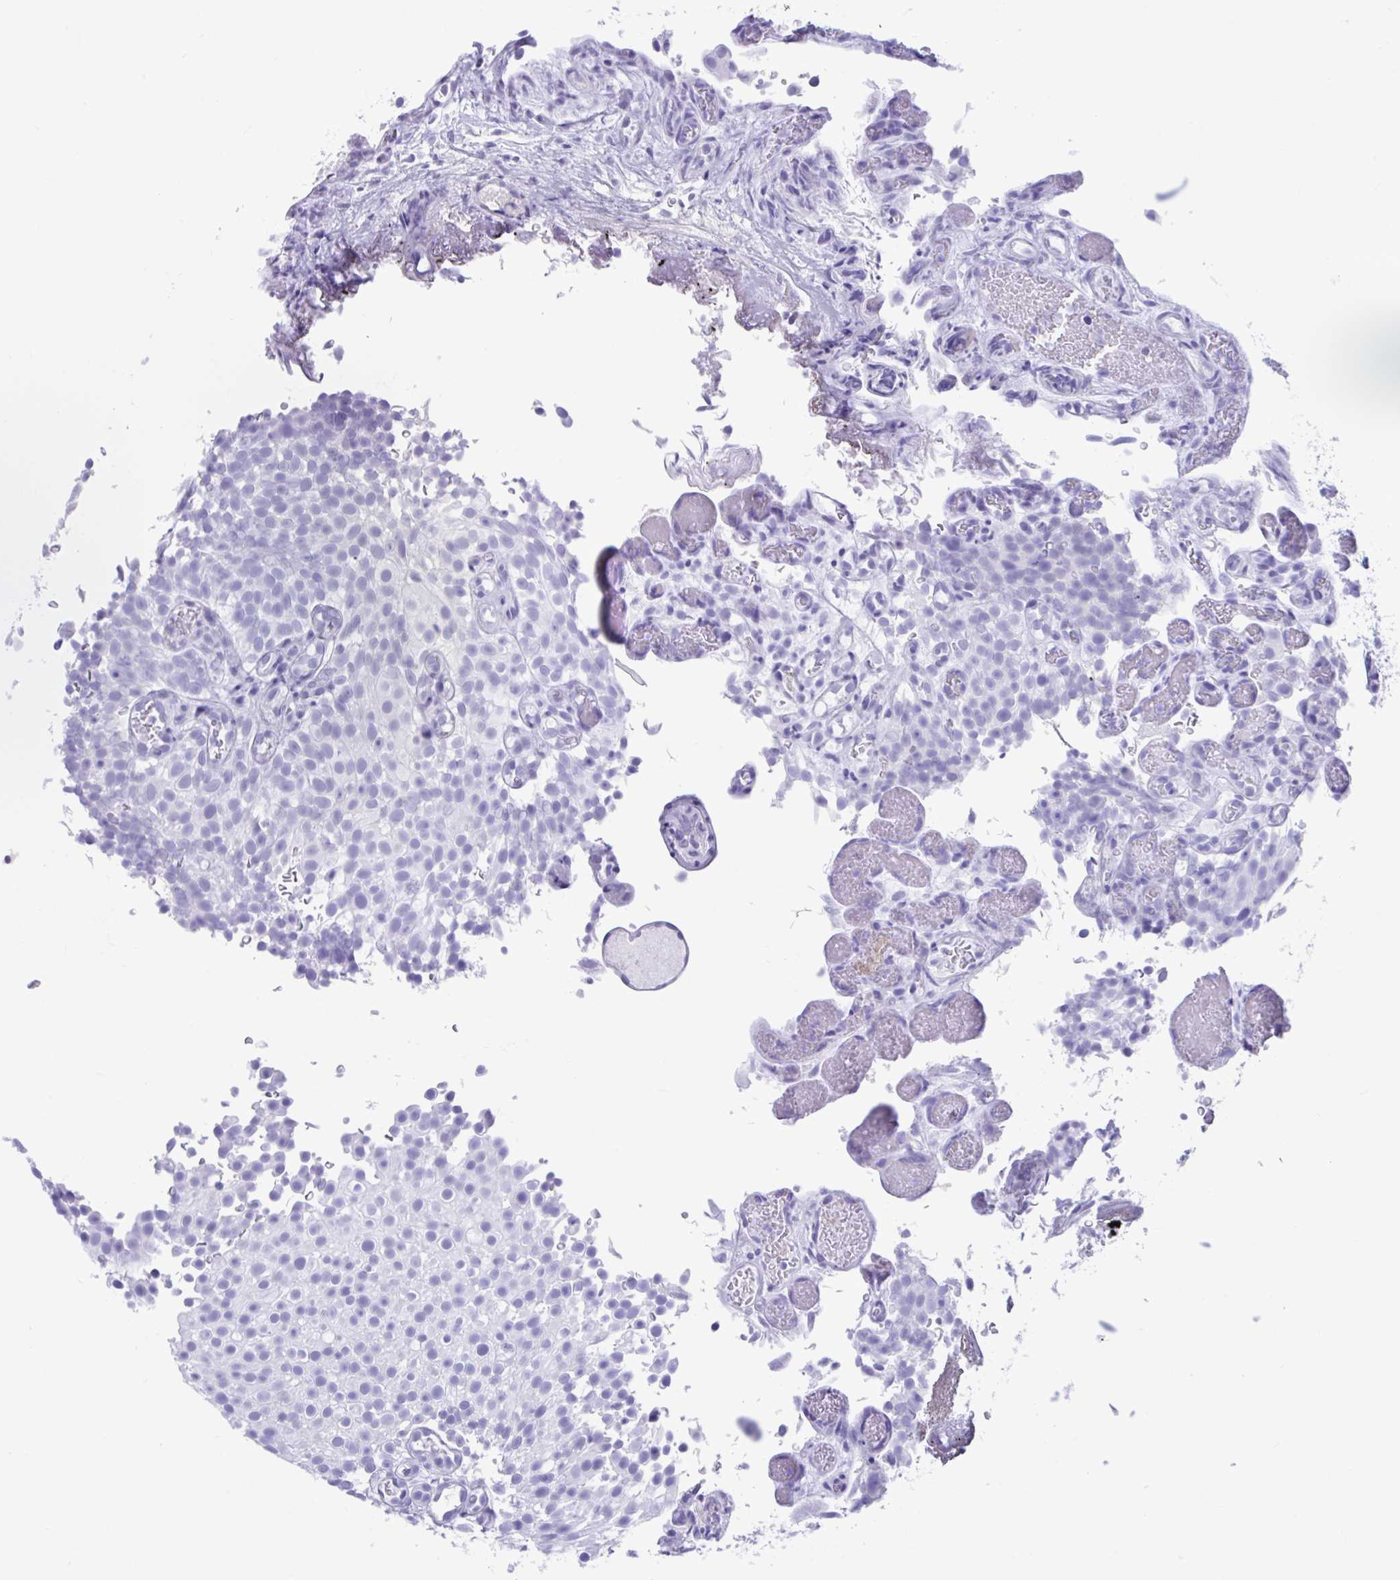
{"staining": {"intensity": "negative", "quantity": "none", "location": "none"}, "tissue": "urothelial cancer", "cell_type": "Tumor cells", "image_type": "cancer", "snomed": [{"axis": "morphology", "description": "Urothelial carcinoma, Low grade"}, {"axis": "topography", "description": "Urinary bladder"}], "caption": "This is an immunohistochemistry micrograph of human urothelial cancer. There is no expression in tumor cells.", "gene": "TMEM35A", "patient": {"sex": "male", "age": 78}}